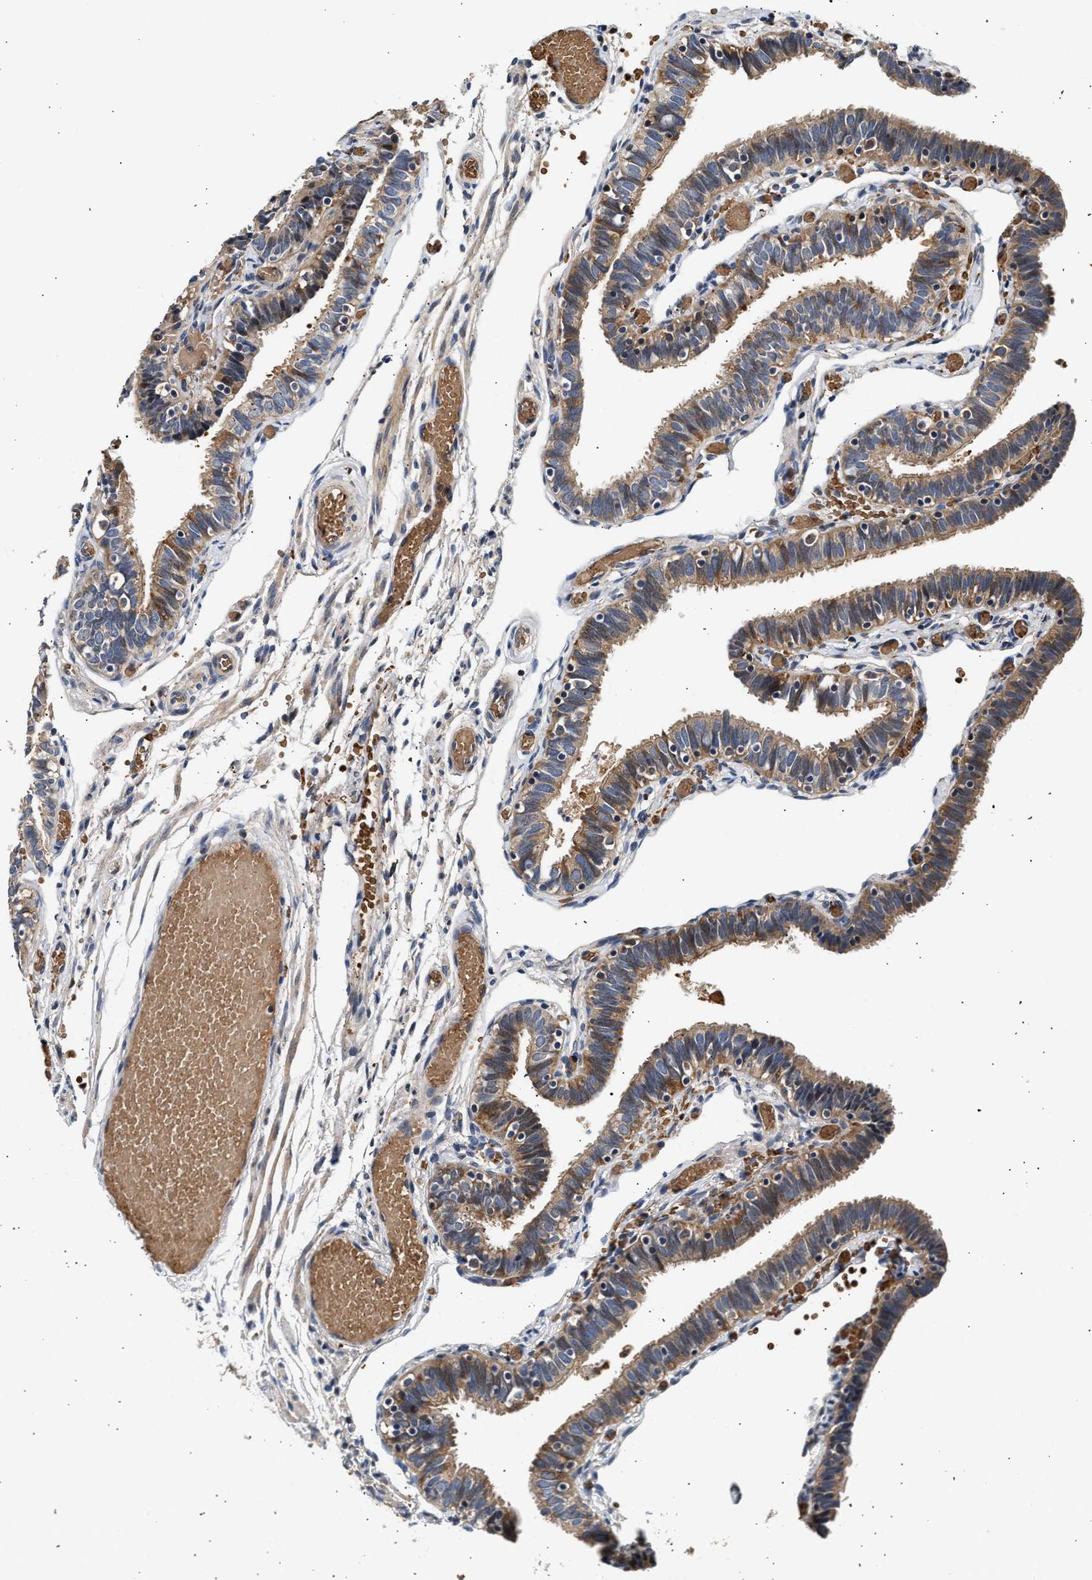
{"staining": {"intensity": "strong", "quantity": ">75%", "location": "cytoplasmic/membranous"}, "tissue": "fallopian tube", "cell_type": "Glandular cells", "image_type": "normal", "snomed": [{"axis": "morphology", "description": "Normal tissue, NOS"}, {"axis": "topography", "description": "Fallopian tube"}], "caption": "Protein expression analysis of benign human fallopian tube reveals strong cytoplasmic/membranous expression in about >75% of glandular cells.", "gene": "PLD3", "patient": {"sex": "female", "age": 46}}